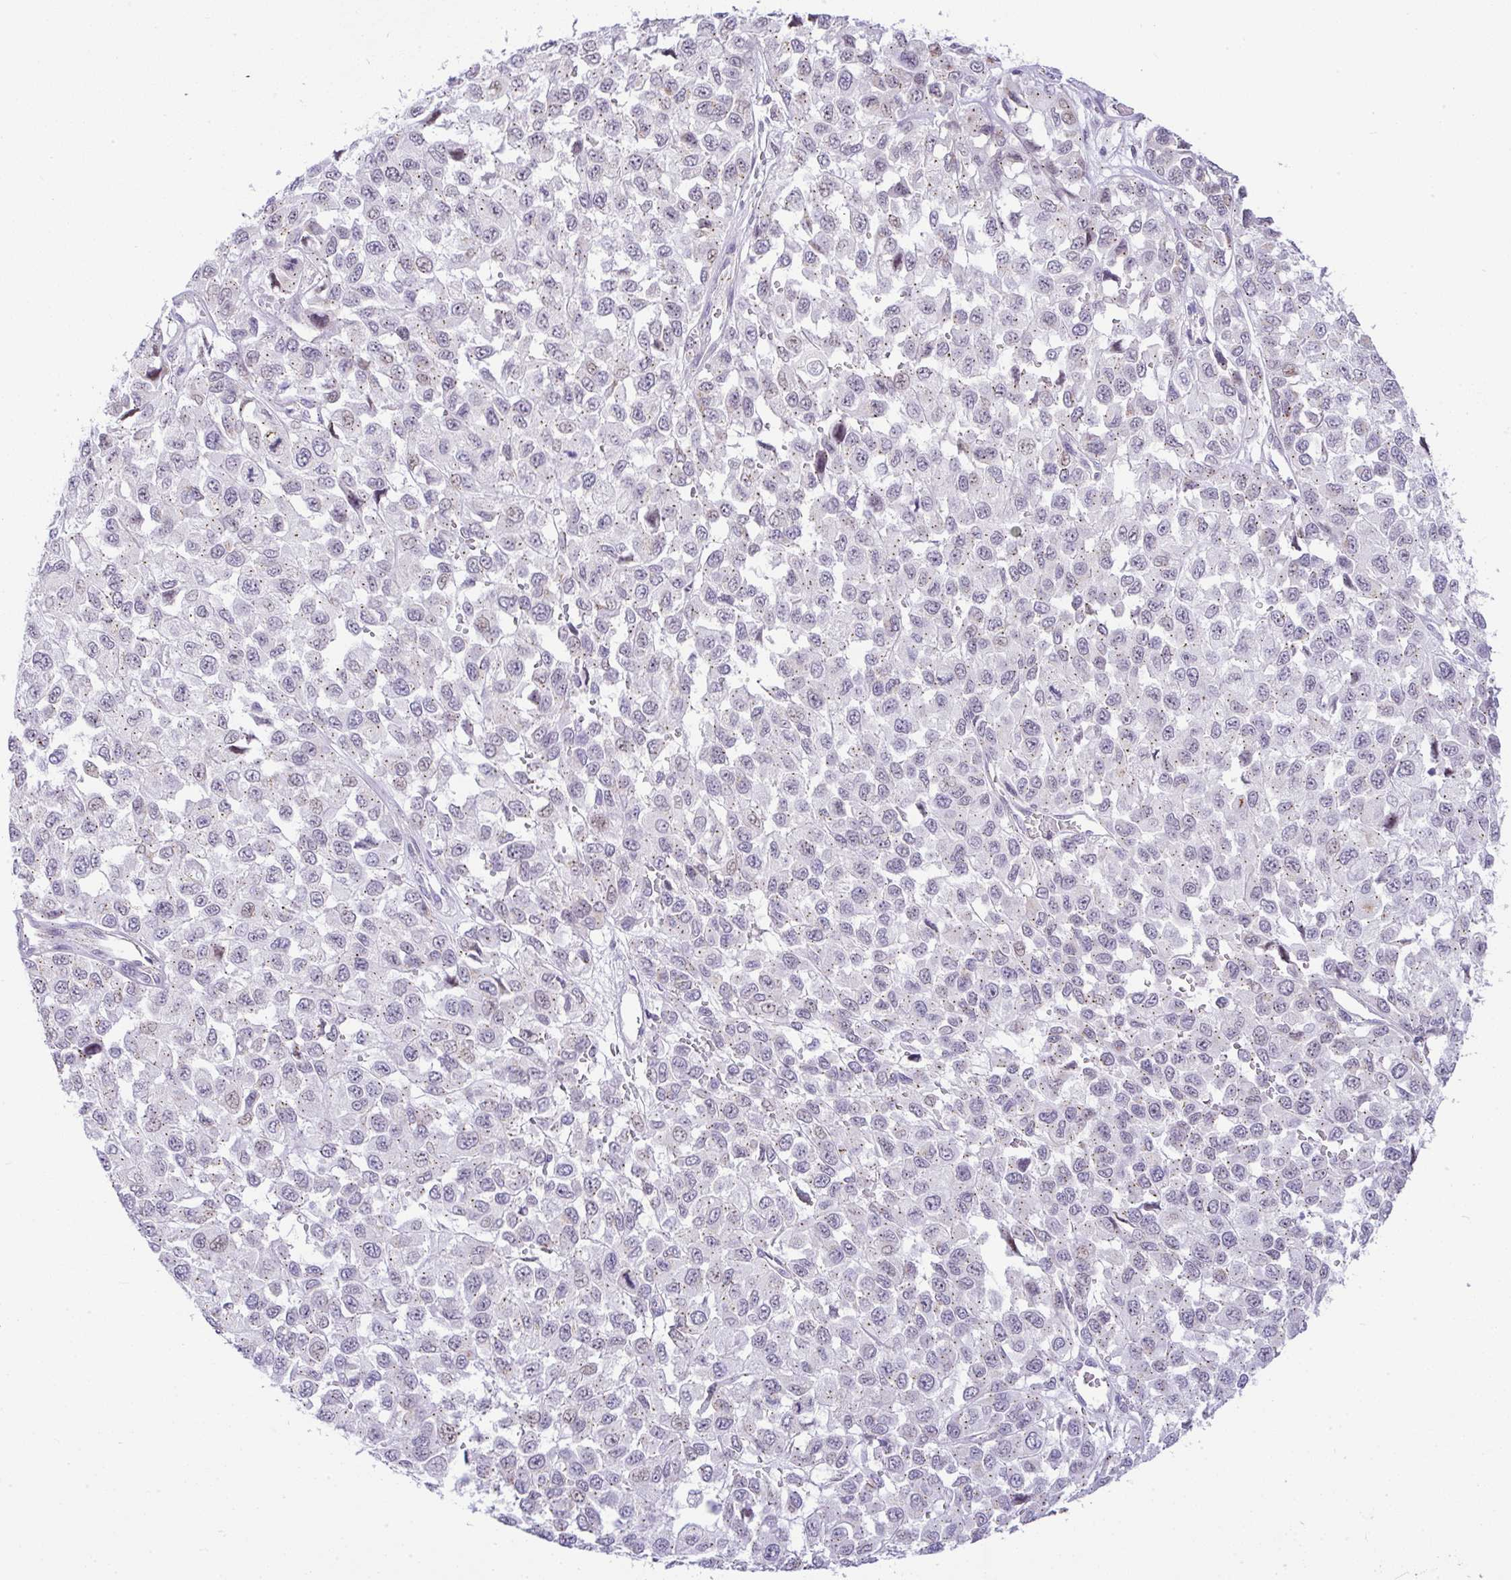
{"staining": {"intensity": "weak", "quantity": "25%-75%", "location": "cytoplasmic/membranous,nuclear"}, "tissue": "melanoma", "cell_type": "Tumor cells", "image_type": "cancer", "snomed": [{"axis": "morphology", "description": "Malignant melanoma, NOS"}, {"axis": "topography", "description": "Skin"}], "caption": "Weak cytoplasmic/membranous and nuclear expression is seen in approximately 25%-75% of tumor cells in melanoma. Ihc stains the protein of interest in brown and the nuclei are stained blue.", "gene": "FAM177A1", "patient": {"sex": "male", "age": 62}}